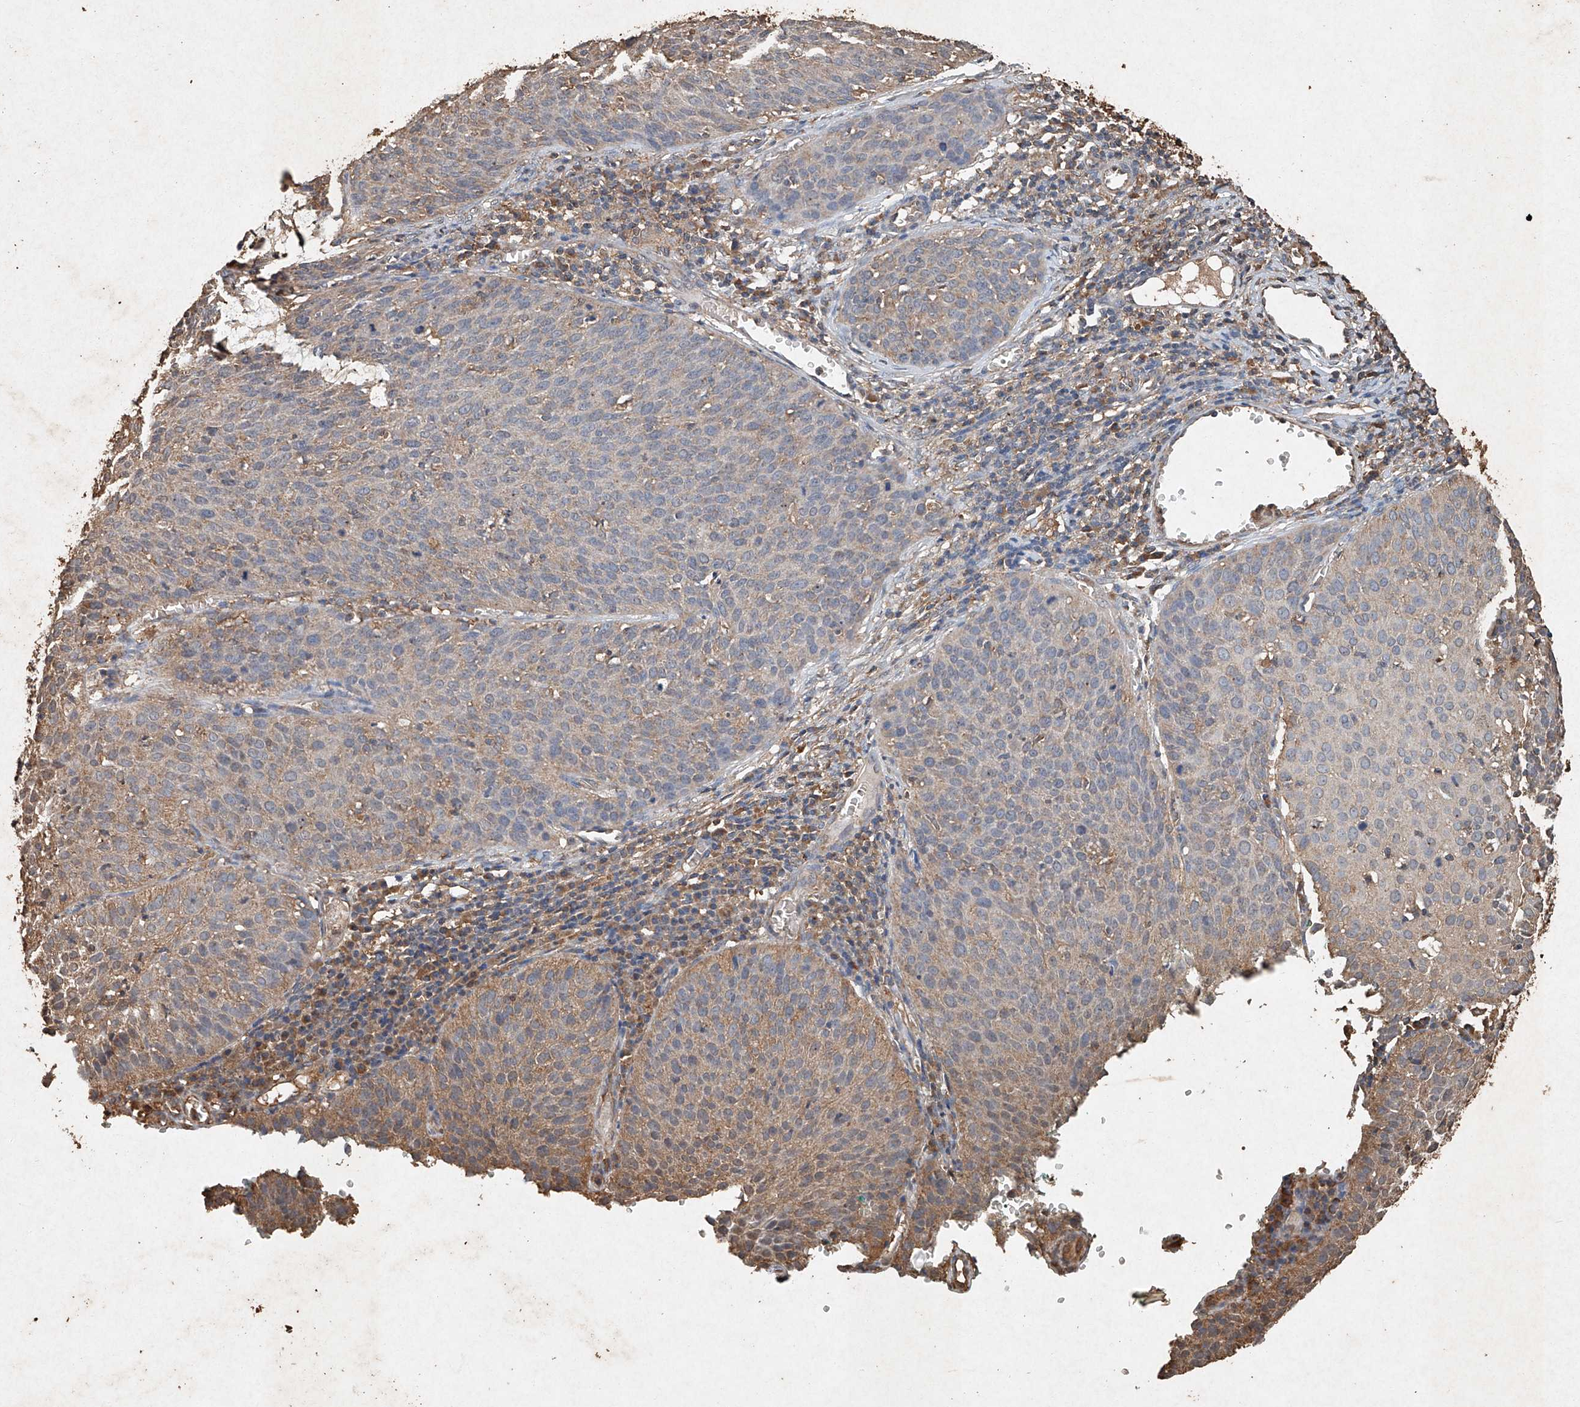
{"staining": {"intensity": "weak", "quantity": "<25%", "location": "cytoplasmic/membranous"}, "tissue": "cervical cancer", "cell_type": "Tumor cells", "image_type": "cancer", "snomed": [{"axis": "morphology", "description": "Squamous cell carcinoma, NOS"}, {"axis": "topography", "description": "Cervix"}], "caption": "DAB (3,3'-diaminobenzidine) immunohistochemical staining of human cervical cancer (squamous cell carcinoma) reveals no significant staining in tumor cells. (DAB immunohistochemistry with hematoxylin counter stain).", "gene": "STK3", "patient": {"sex": "female", "age": 38}}